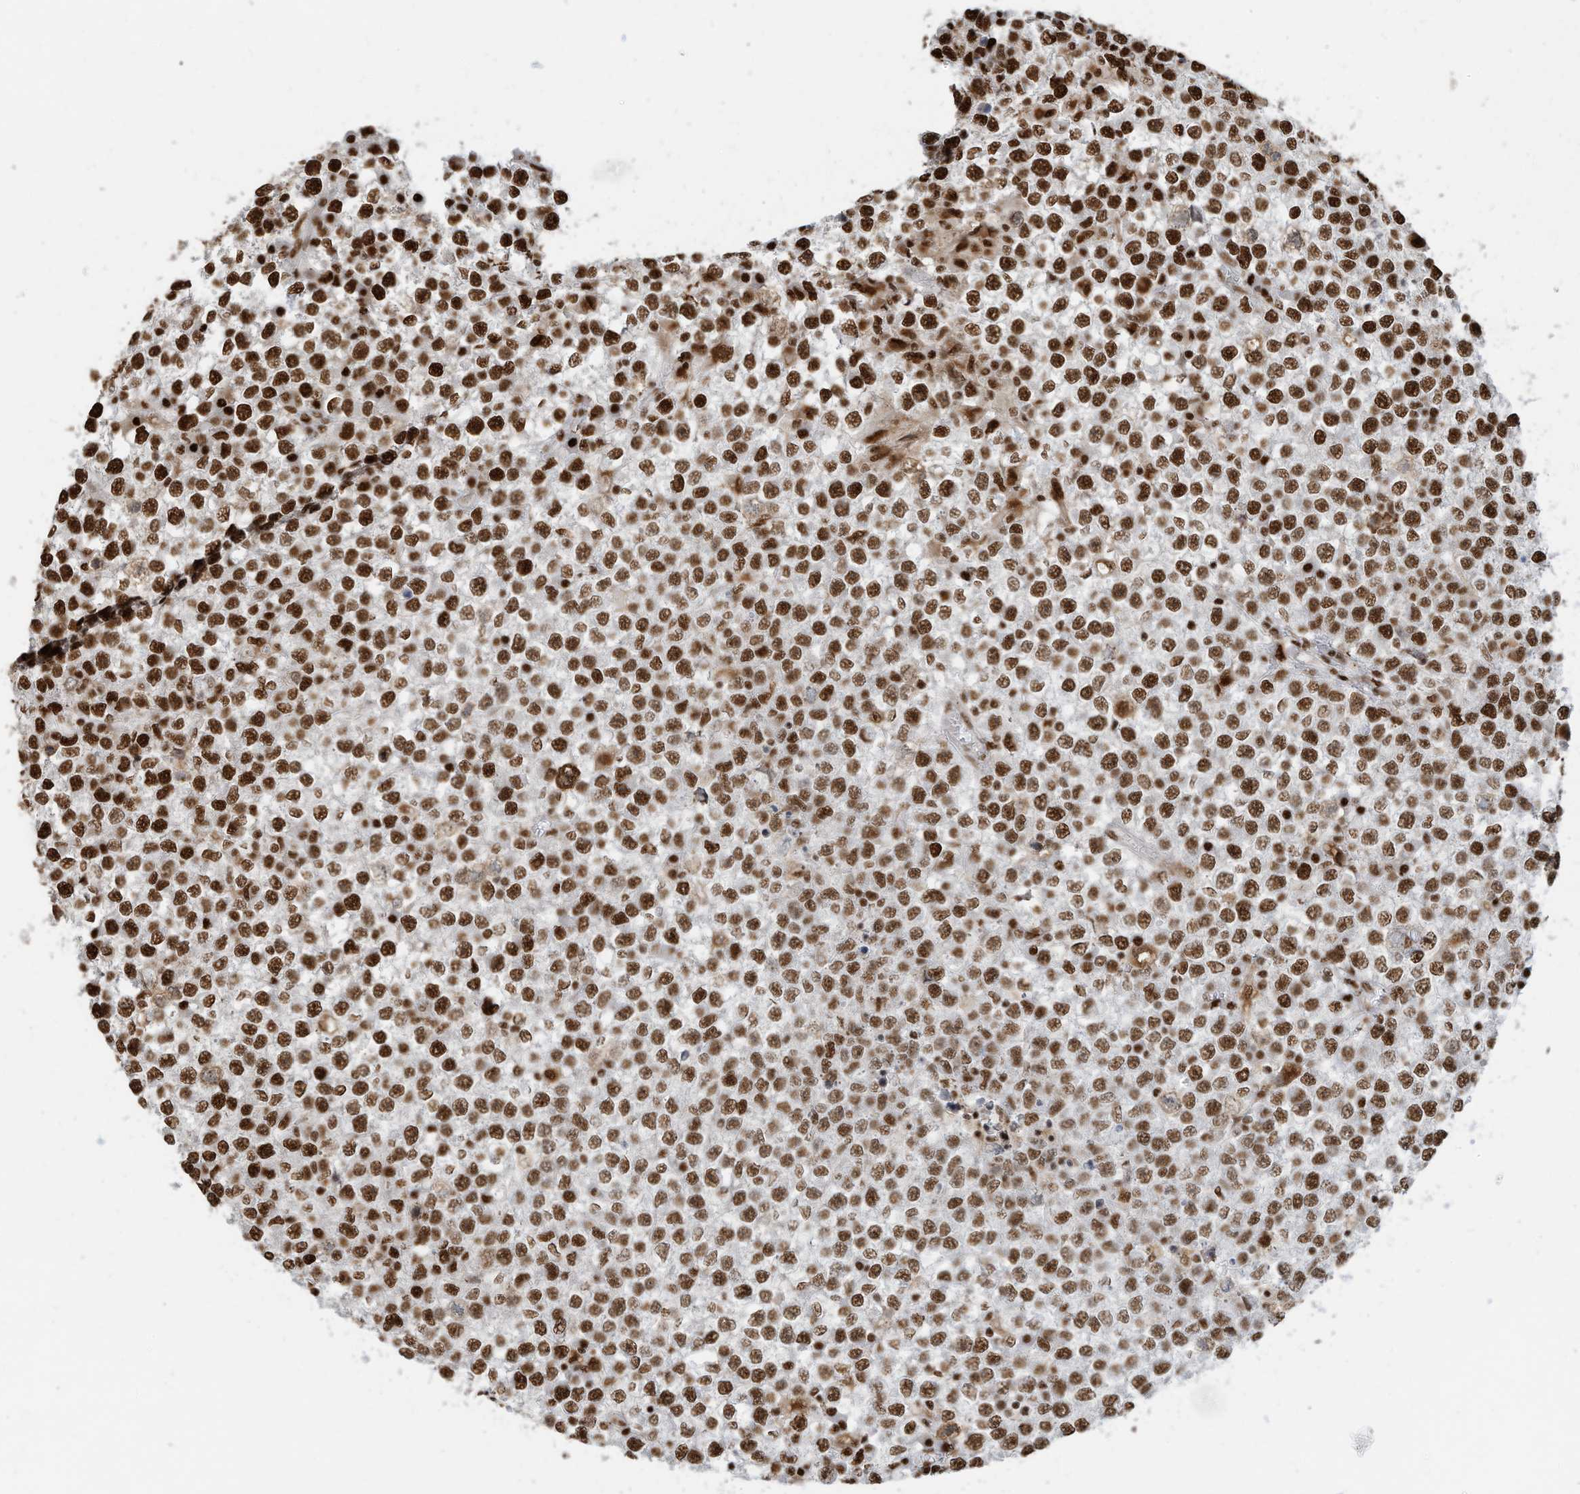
{"staining": {"intensity": "strong", "quantity": ">75%", "location": "nuclear"}, "tissue": "testis cancer", "cell_type": "Tumor cells", "image_type": "cancer", "snomed": [{"axis": "morphology", "description": "Seminoma, NOS"}, {"axis": "topography", "description": "Testis"}], "caption": "Approximately >75% of tumor cells in human testis cancer reveal strong nuclear protein expression as visualized by brown immunohistochemical staining.", "gene": "SAMD15", "patient": {"sex": "male", "age": 65}}